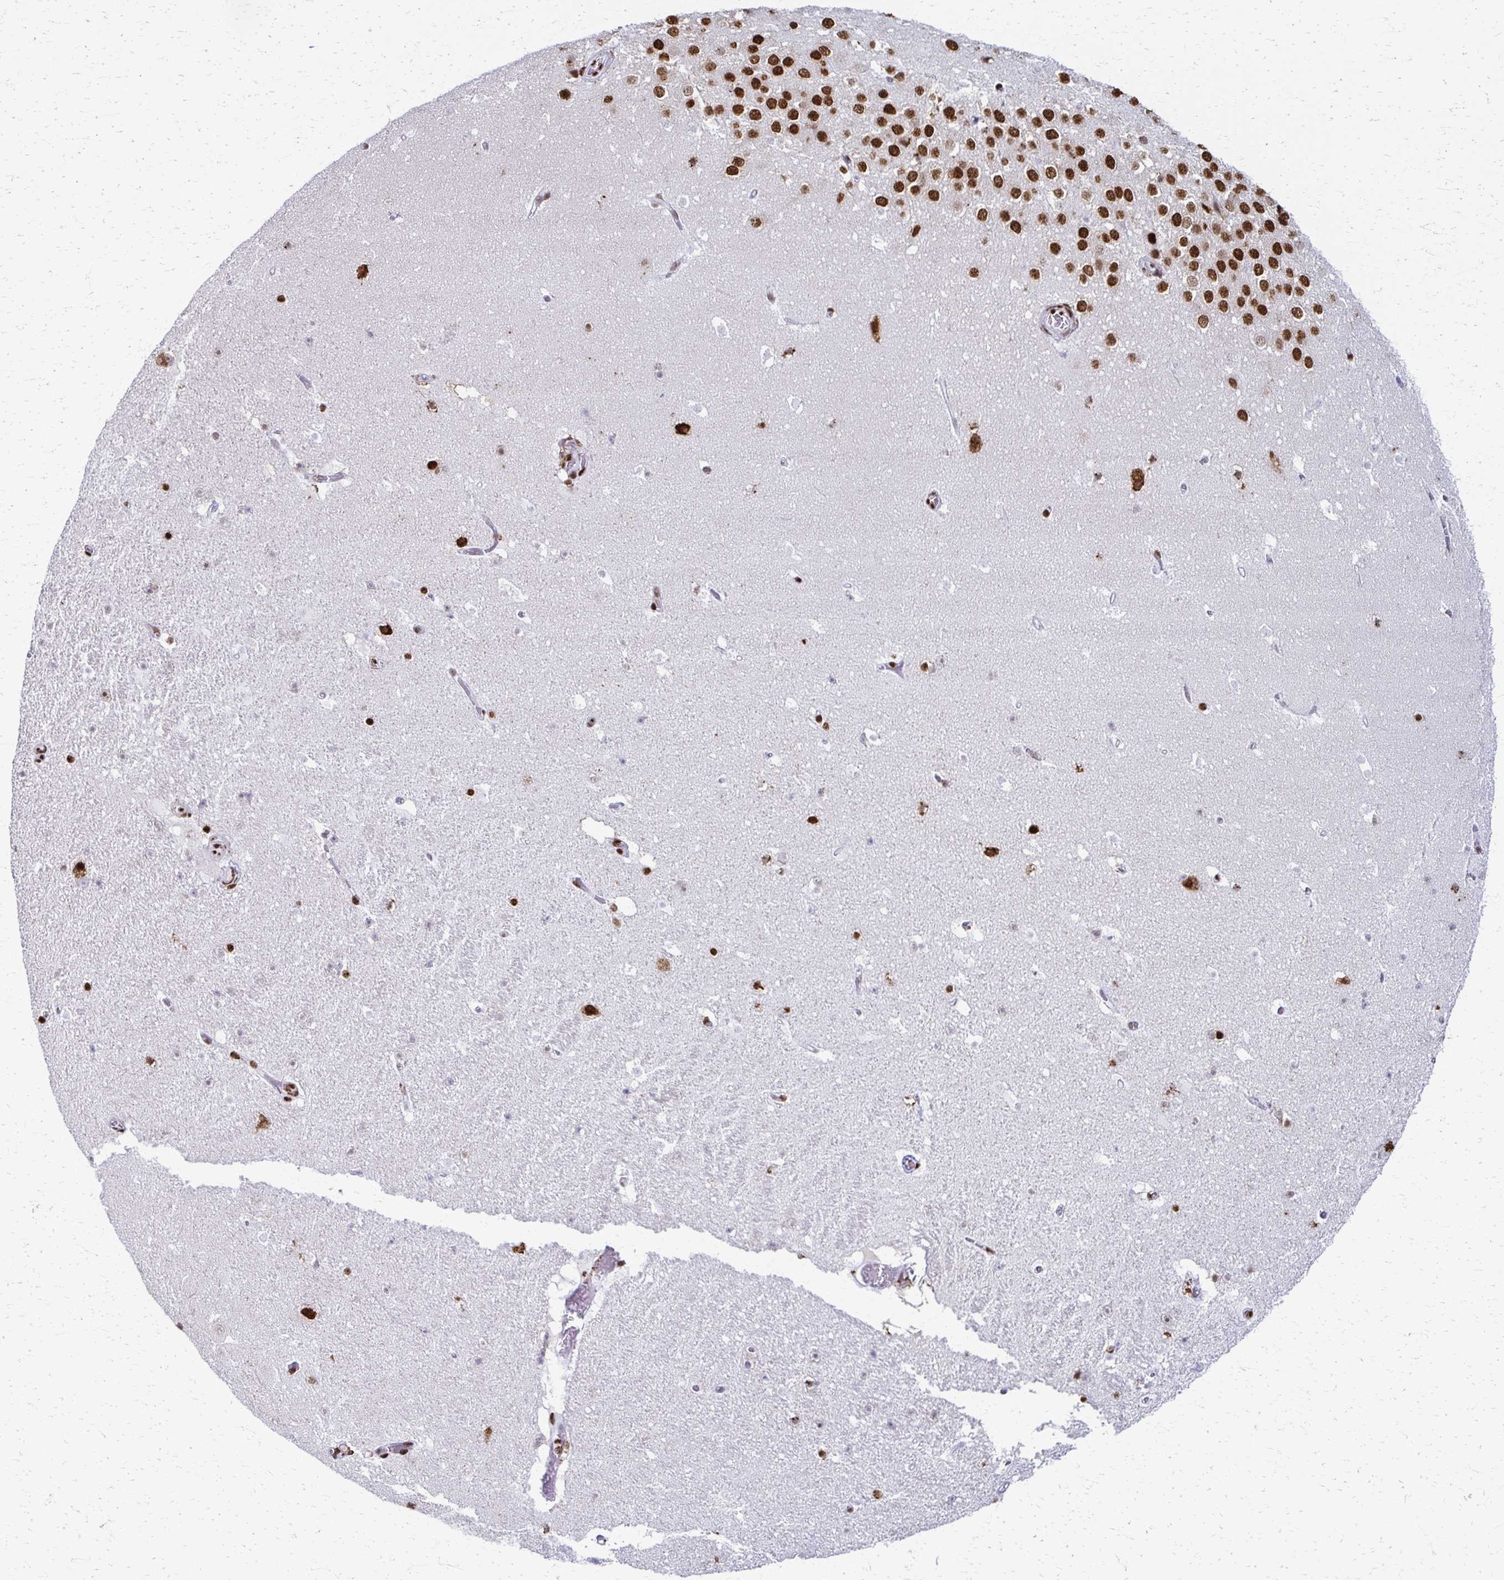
{"staining": {"intensity": "strong", "quantity": "<25%", "location": "nuclear"}, "tissue": "hippocampus", "cell_type": "Glial cells", "image_type": "normal", "snomed": [{"axis": "morphology", "description": "Normal tissue, NOS"}, {"axis": "topography", "description": "Hippocampus"}], "caption": "This image shows benign hippocampus stained with IHC to label a protein in brown. The nuclear of glial cells show strong positivity for the protein. Nuclei are counter-stained blue.", "gene": "NONO", "patient": {"sex": "female", "age": 42}}